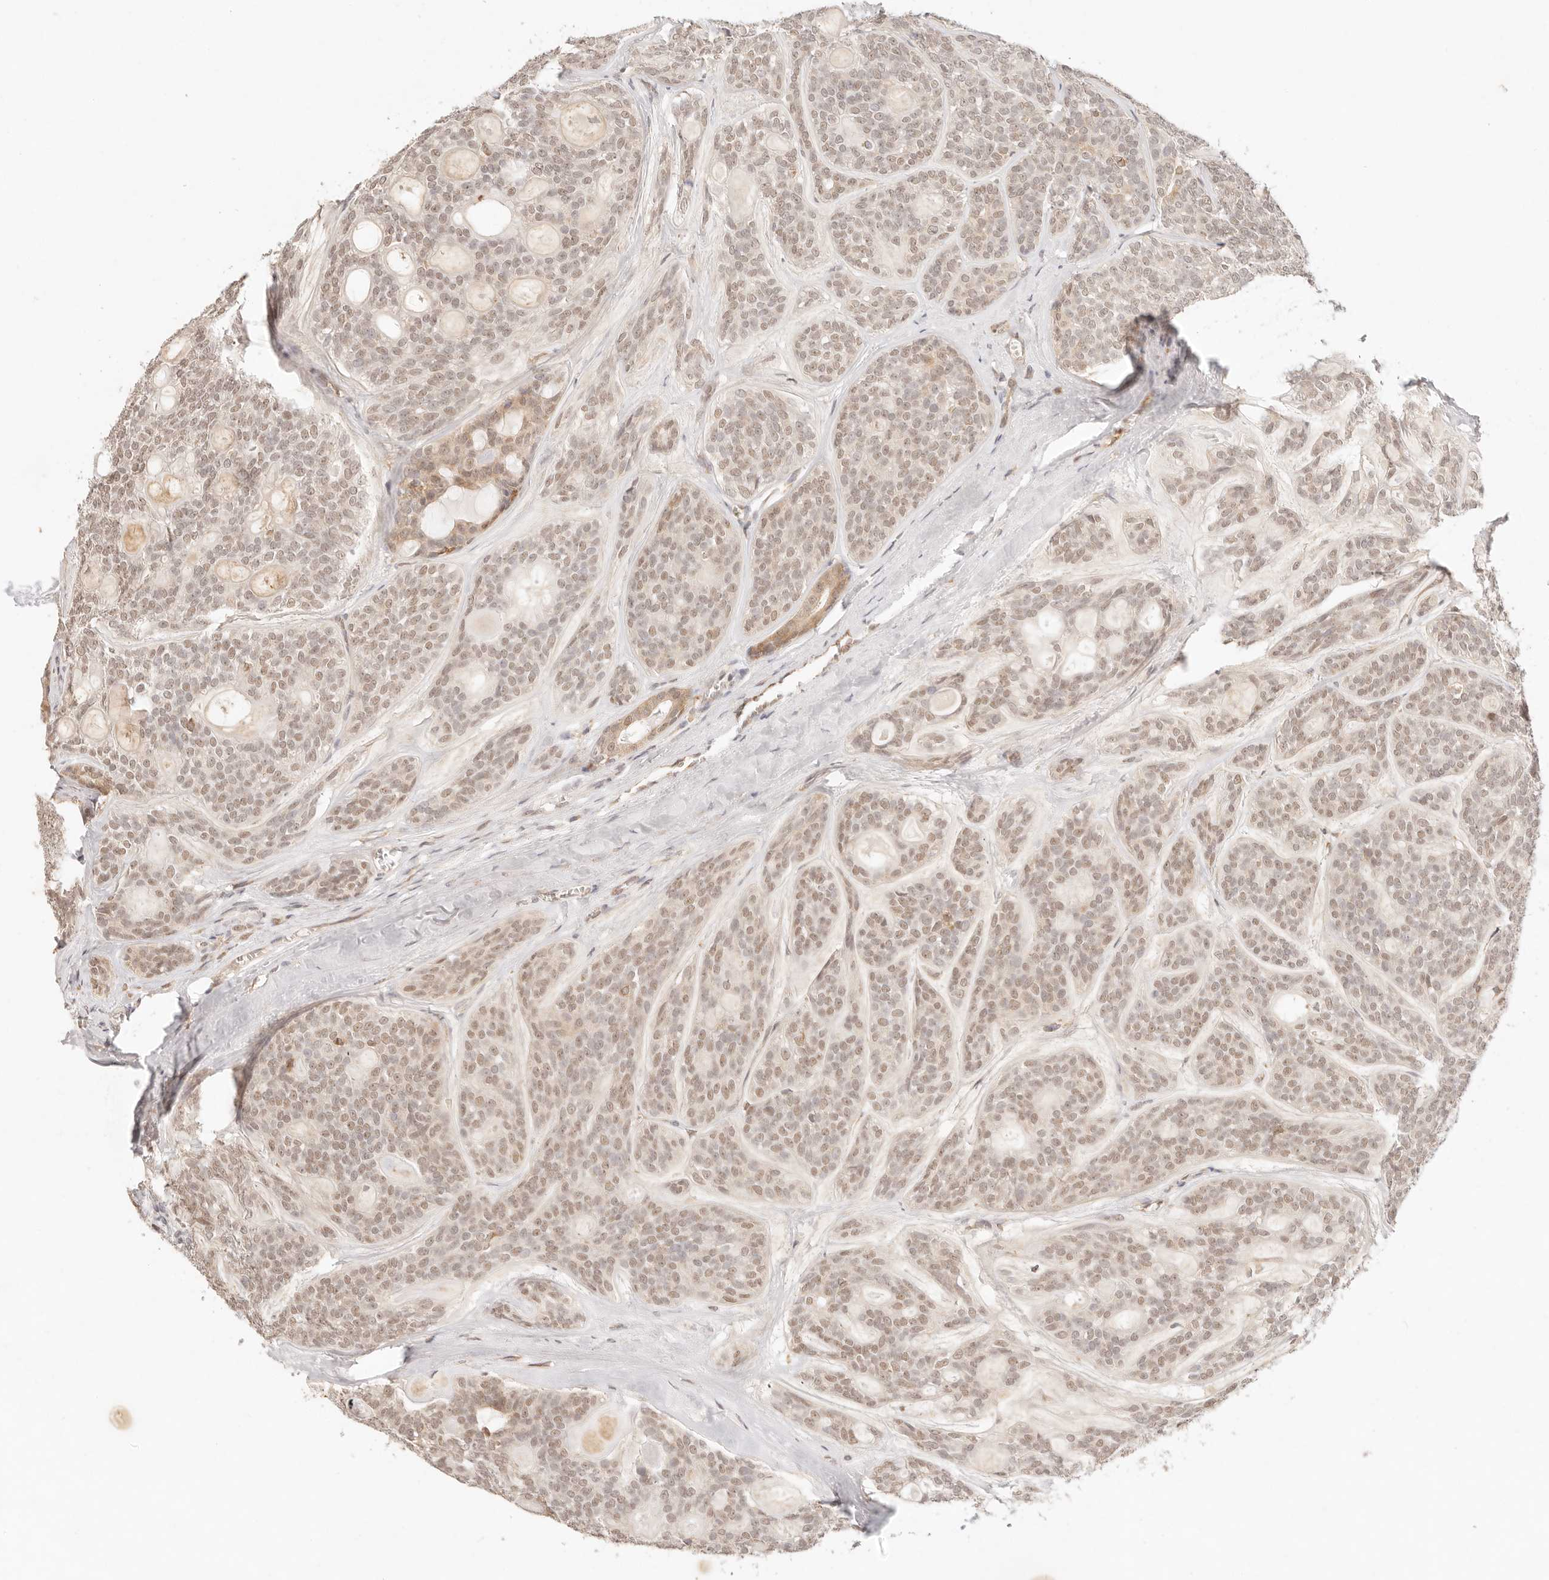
{"staining": {"intensity": "weak", "quantity": "25%-75%", "location": "nuclear"}, "tissue": "head and neck cancer", "cell_type": "Tumor cells", "image_type": "cancer", "snomed": [{"axis": "morphology", "description": "Adenocarcinoma, NOS"}, {"axis": "topography", "description": "Head-Neck"}], "caption": "Protein positivity by immunohistochemistry (IHC) reveals weak nuclear staining in approximately 25%-75% of tumor cells in adenocarcinoma (head and neck).", "gene": "GPR156", "patient": {"sex": "male", "age": 66}}